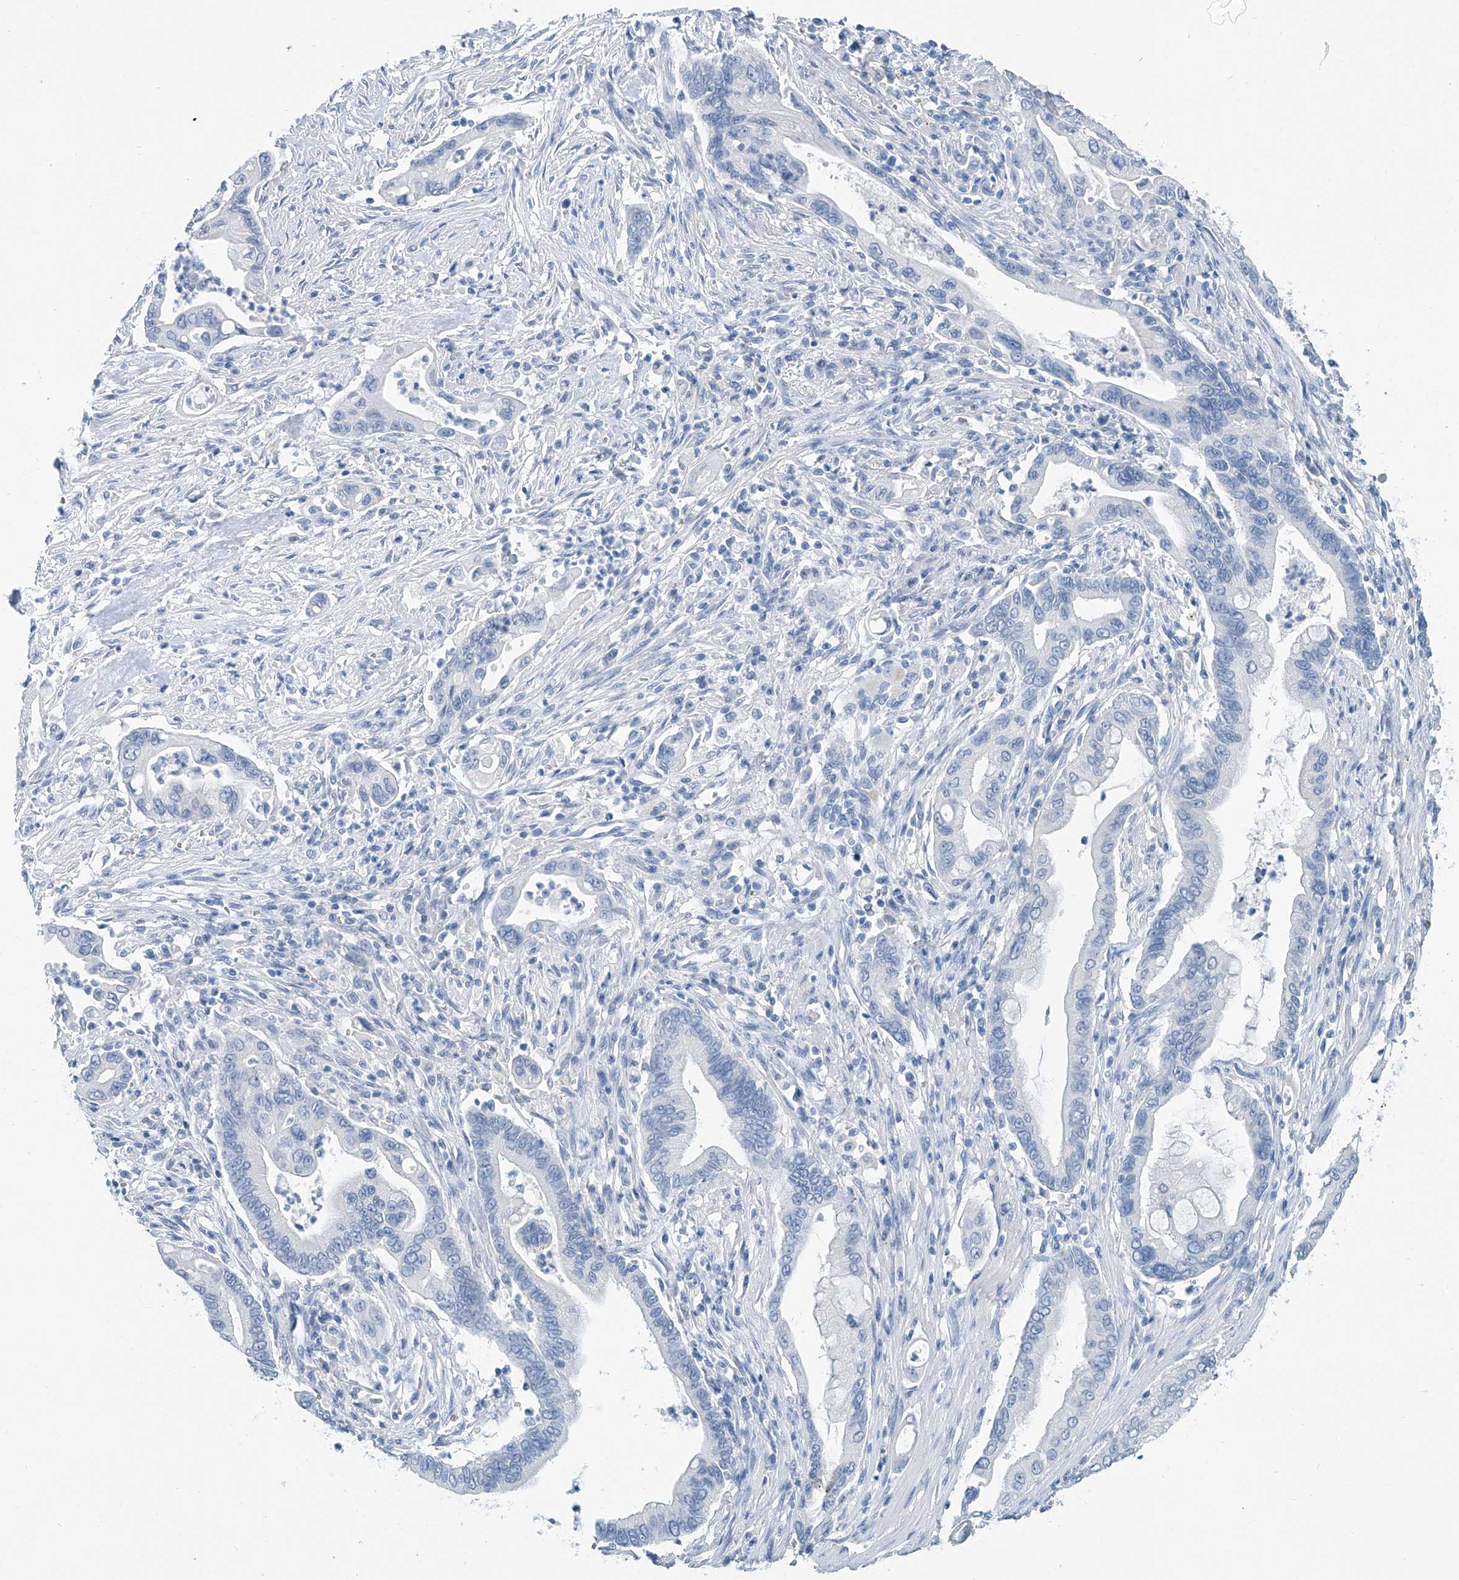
{"staining": {"intensity": "negative", "quantity": "none", "location": "none"}, "tissue": "pancreatic cancer", "cell_type": "Tumor cells", "image_type": "cancer", "snomed": [{"axis": "morphology", "description": "Adenocarcinoma, NOS"}, {"axis": "topography", "description": "Pancreas"}], "caption": "There is no significant staining in tumor cells of pancreatic cancer (adenocarcinoma). (DAB immunohistochemistry (IHC) with hematoxylin counter stain).", "gene": "CYP2A7", "patient": {"sex": "male", "age": 78}}